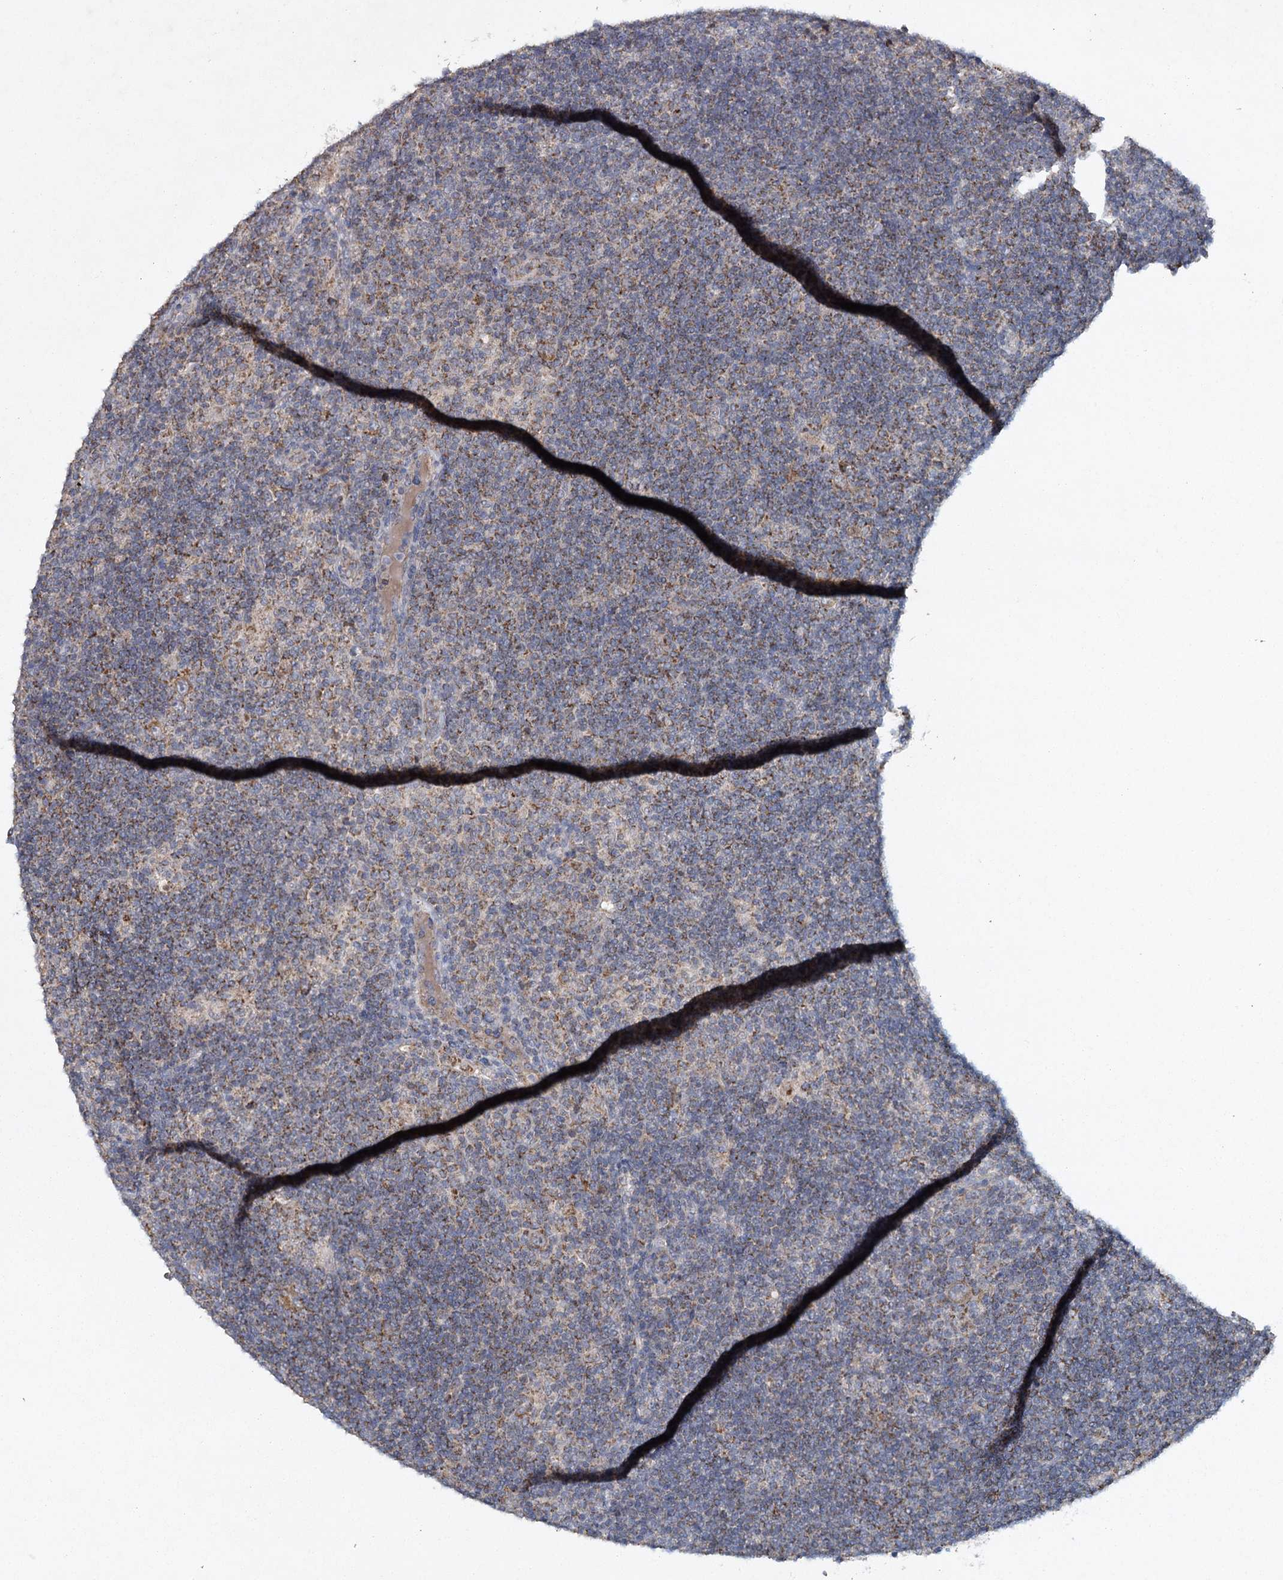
{"staining": {"intensity": "weak", "quantity": ">75%", "location": "cytoplasmic/membranous"}, "tissue": "lymphoma", "cell_type": "Tumor cells", "image_type": "cancer", "snomed": [{"axis": "morphology", "description": "Hodgkin's disease, NOS"}, {"axis": "topography", "description": "Lymph node"}], "caption": "Hodgkin's disease tissue exhibits weak cytoplasmic/membranous expression in about >75% of tumor cells, visualized by immunohistochemistry. Nuclei are stained in blue.", "gene": "MRPL44", "patient": {"sex": "female", "age": 57}}